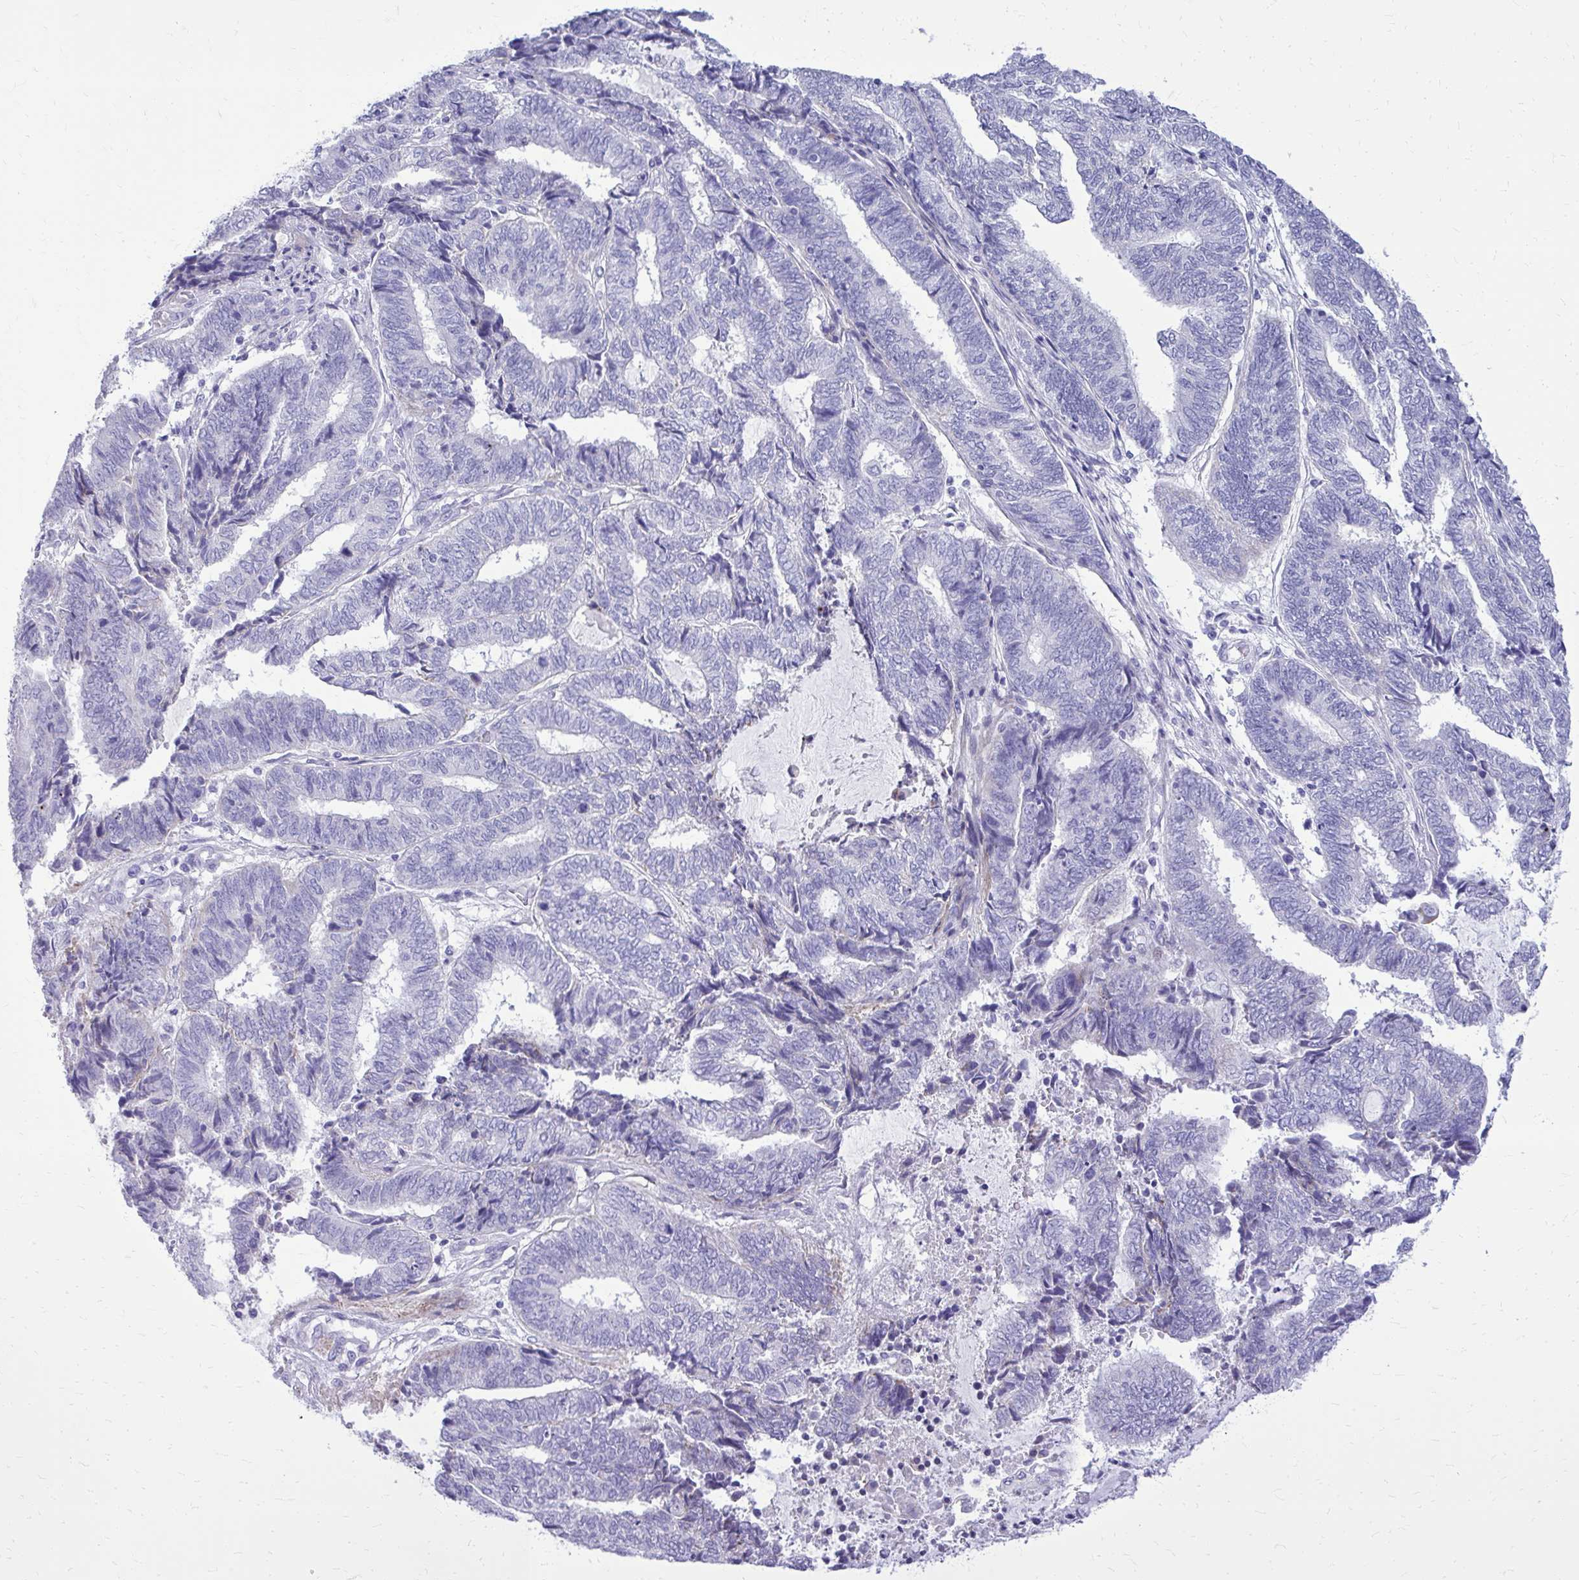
{"staining": {"intensity": "negative", "quantity": "none", "location": "none"}, "tissue": "endometrial cancer", "cell_type": "Tumor cells", "image_type": "cancer", "snomed": [{"axis": "morphology", "description": "Adenocarcinoma, NOS"}, {"axis": "topography", "description": "Uterus"}, {"axis": "topography", "description": "Endometrium"}], "caption": "IHC of endometrial cancer exhibits no positivity in tumor cells.", "gene": "BCL6B", "patient": {"sex": "female", "age": 70}}